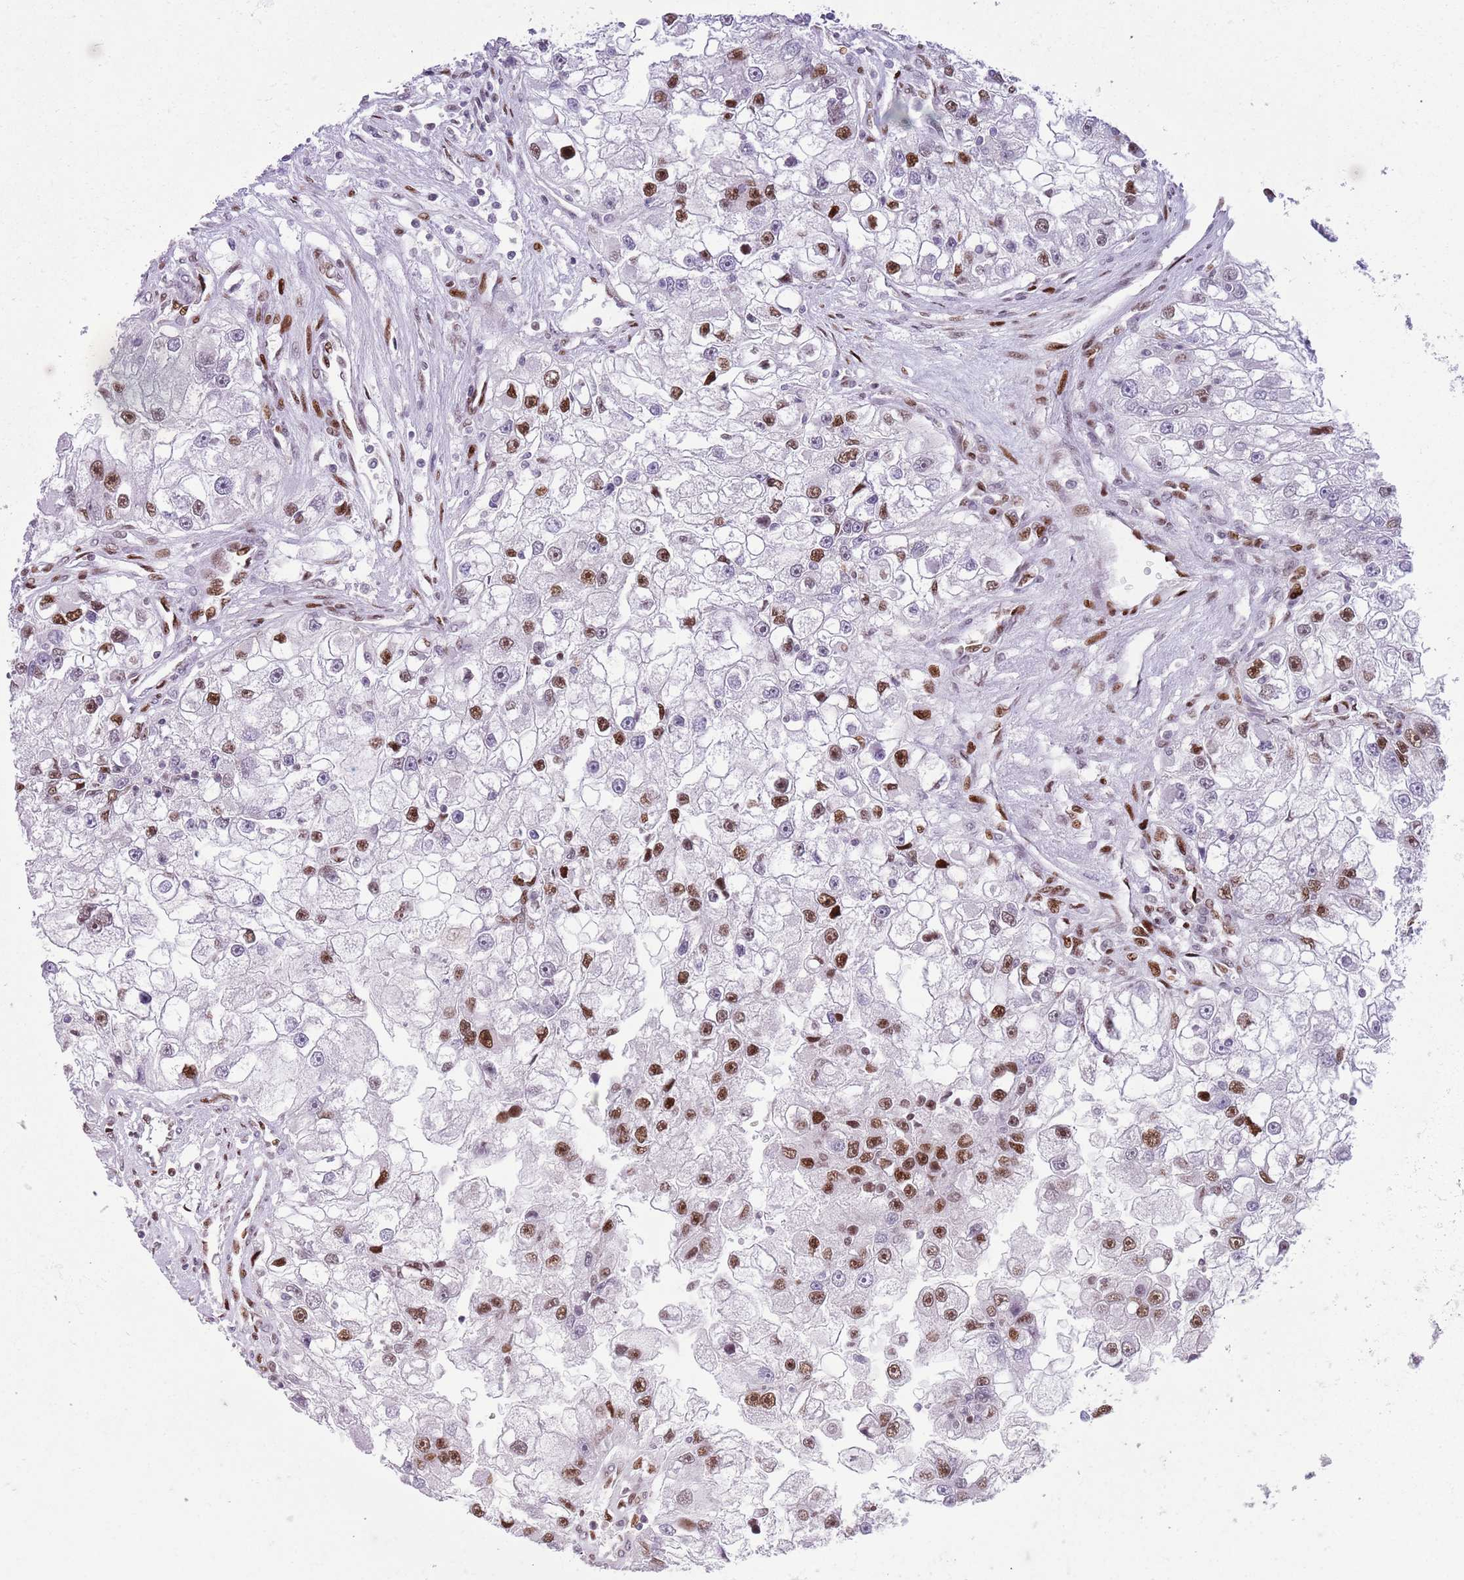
{"staining": {"intensity": "moderate", "quantity": ">75%", "location": "nuclear"}, "tissue": "renal cancer", "cell_type": "Tumor cells", "image_type": "cancer", "snomed": [{"axis": "morphology", "description": "Adenocarcinoma, NOS"}, {"axis": "topography", "description": "Kidney"}], "caption": "Immunohistochemical staining of renal cancer (adenocarcinoma) shows medium levels of moderate nuclear protein staining in about >75% of tumor cells. (Stains: DAB in brown, nuclei in blue, Microscopy: brightfield microscopy at high magnification).", "gene": "MFSD10", "patient": {"sex": "male", "age": 63}}